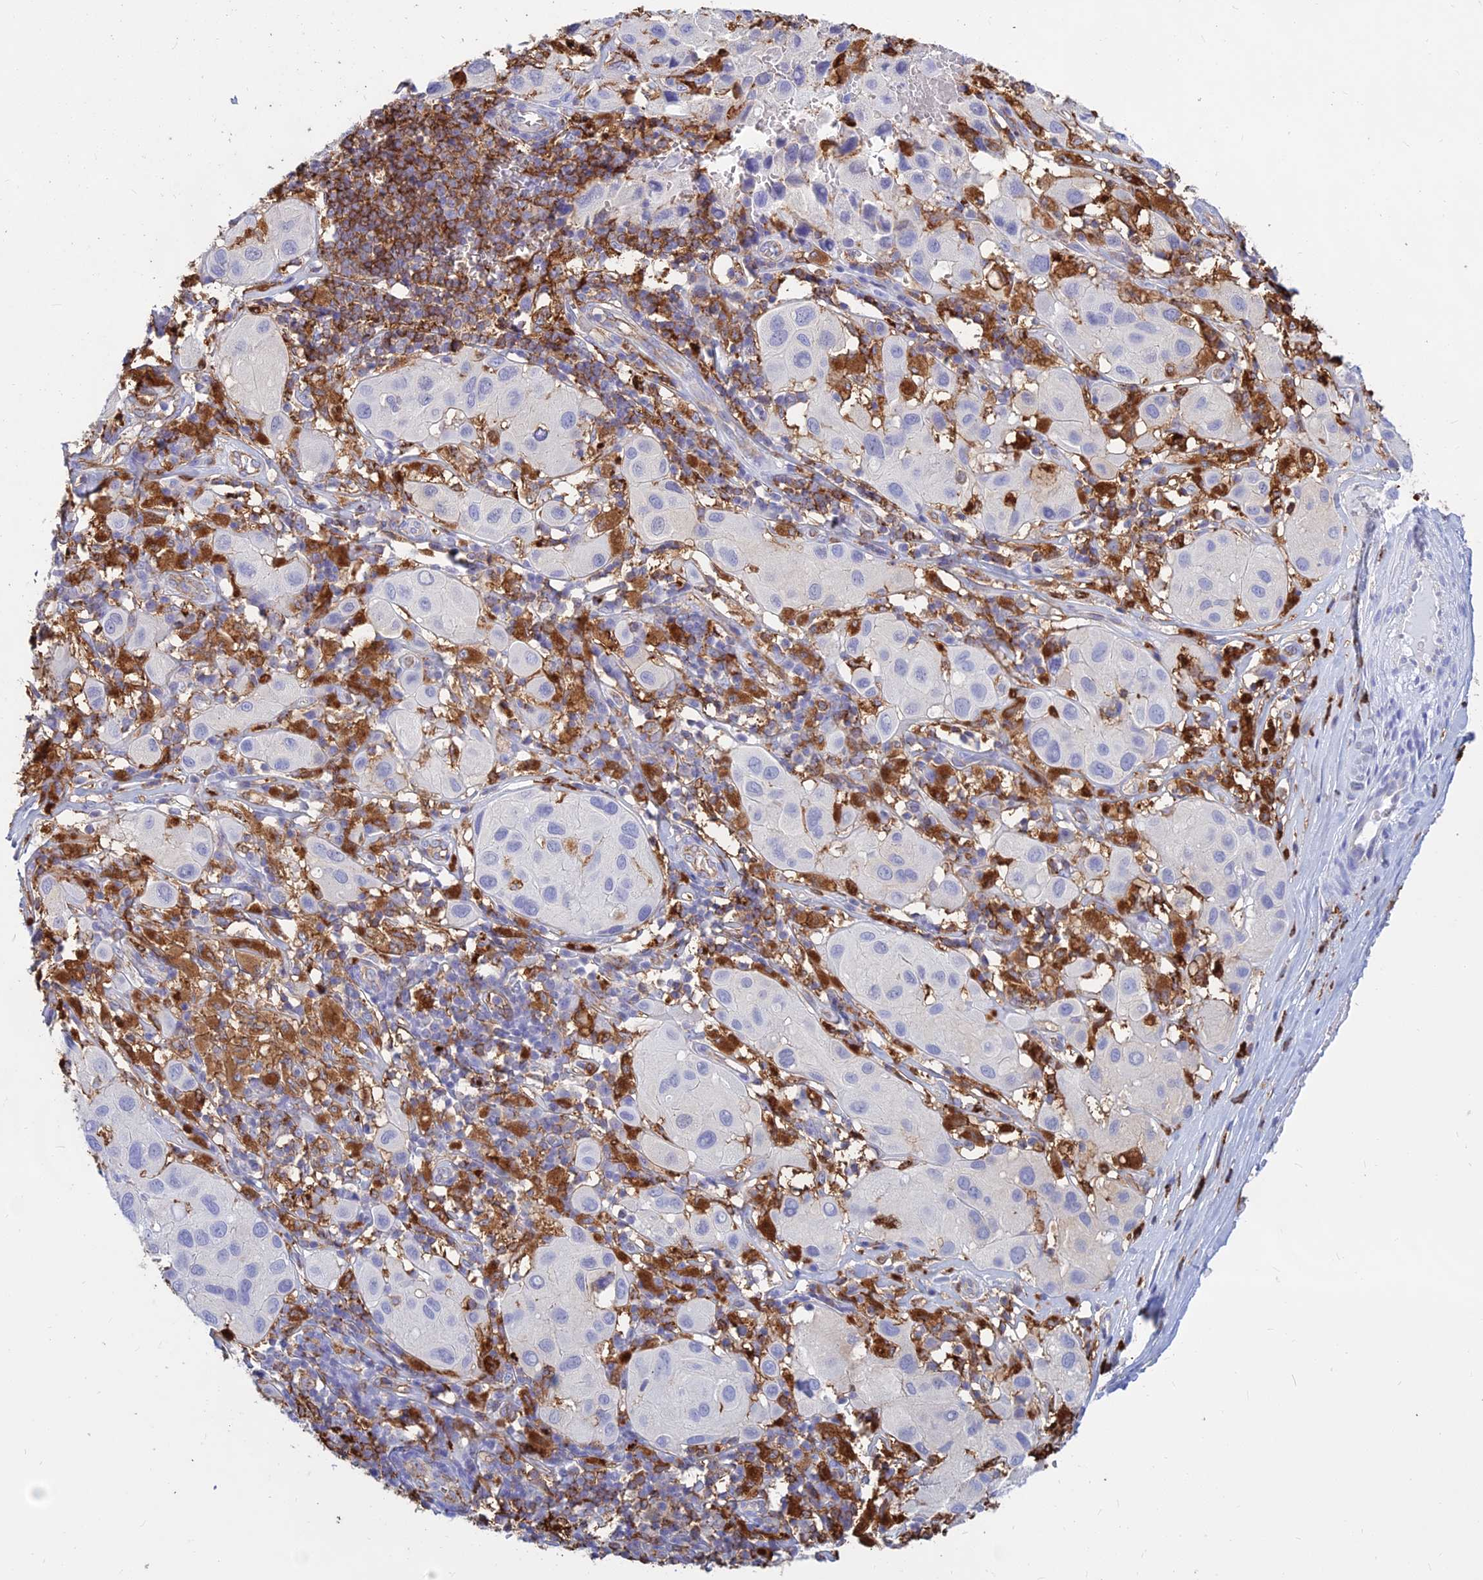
{"staining": {"intensity": "negative", "quantity": "none", "location": "none"}, "tissue": "melanoma", "cell_type": "Tumor cells", "image_type": "cancer", "snomed": [{"axis": "morphology", "description": "Malignant melanoma, Metastatic site"}, {"axis": "topography", "description": "Skin"}], "caption": "Immunohistochemical staining of human malignant melanoma (metastatic site) exhibits no significant expression in tumor cells.", "gene": "HLA-DRB1", "patient": {"sex": "male", "age": 41}}